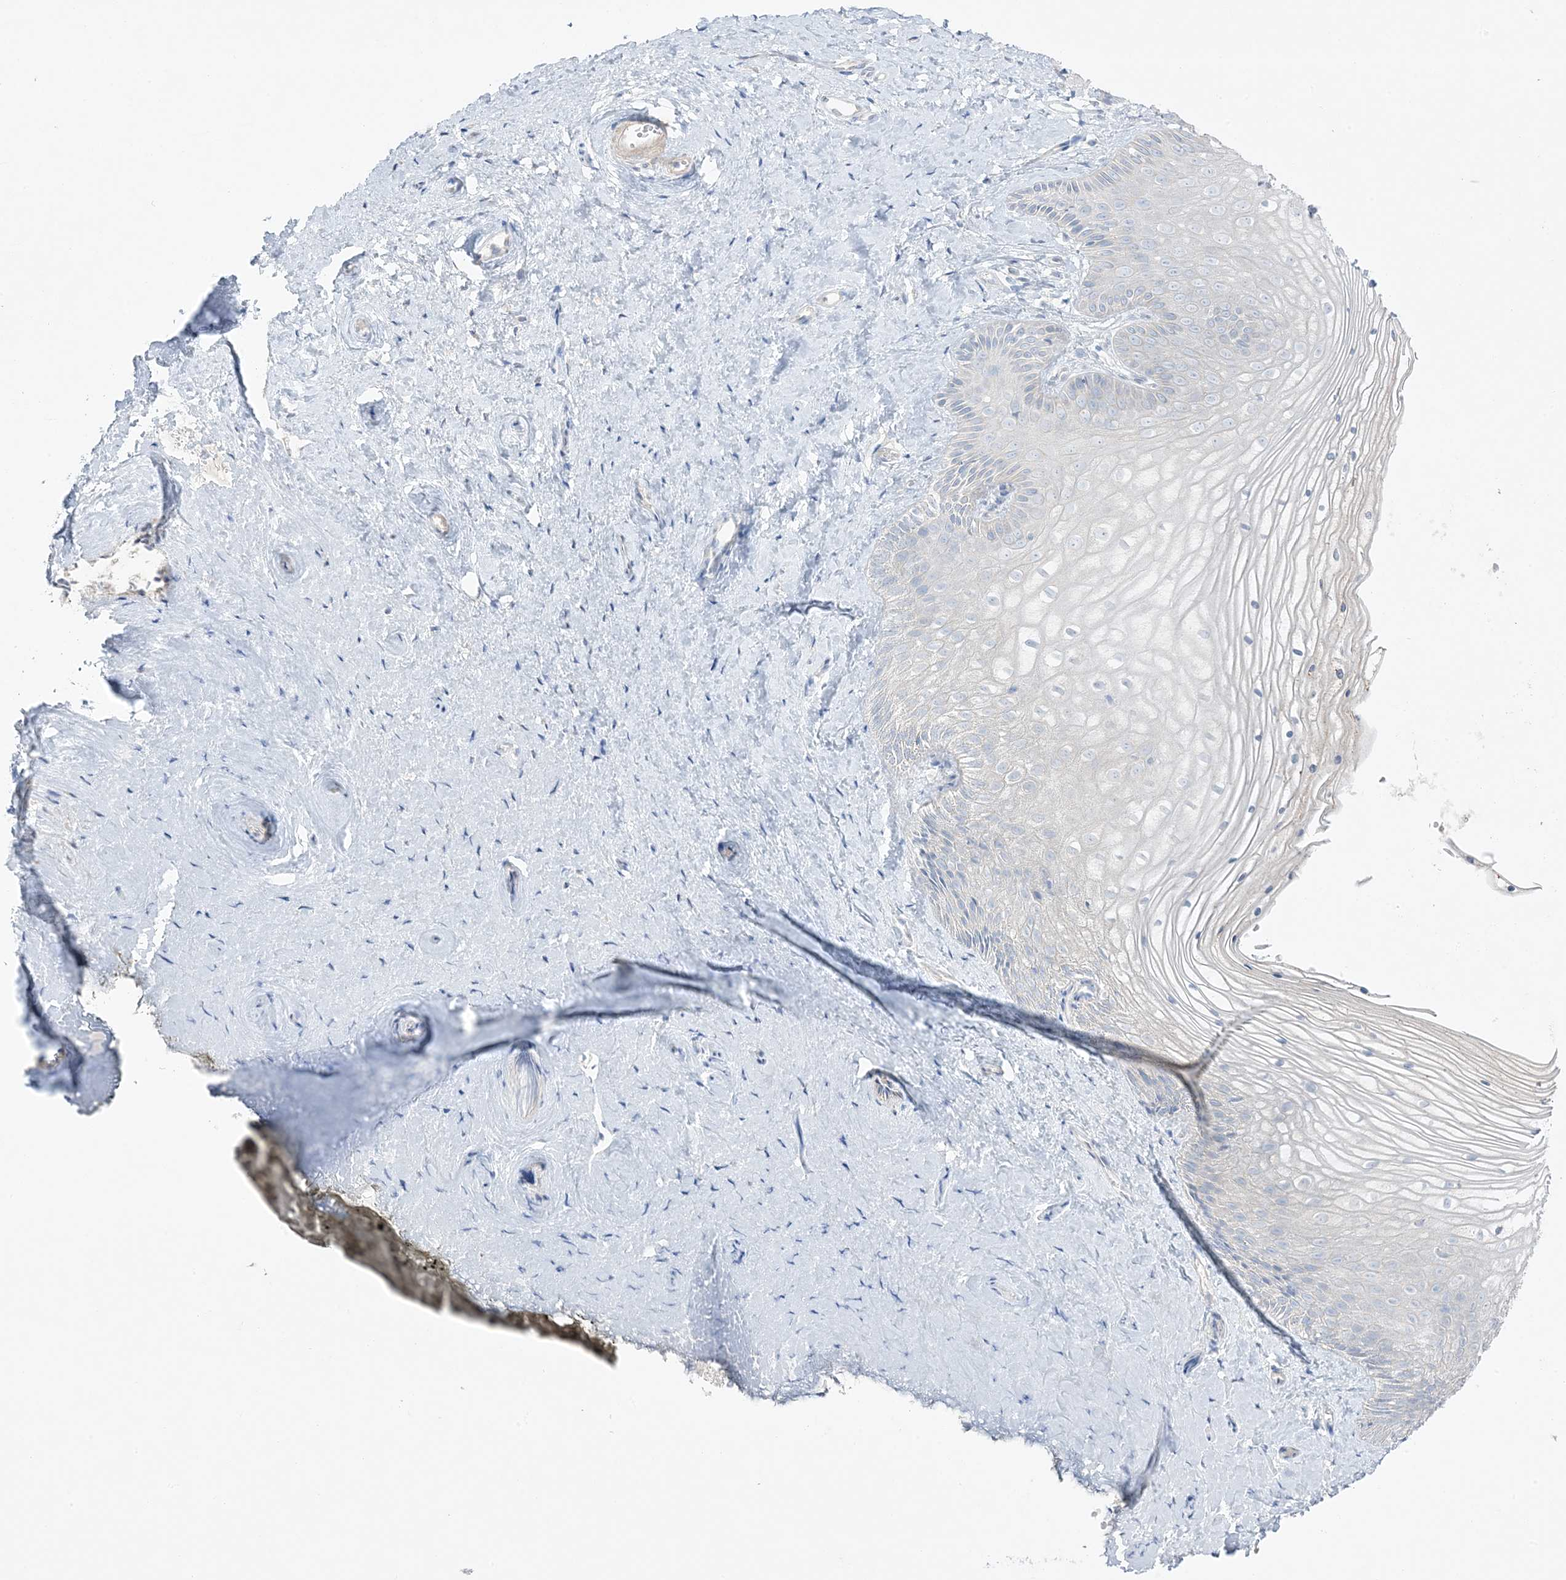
{"staining": {"intensity": "negative", "quantity": "none", "location": "none"}, "tissue": "vagina", "cell_type": "Squamous epithelial cells", "image_type": "normal", "snomed": [{"axis": "morphology", "description": "Normal tissue, NOS"}, {"axis": "topography", "description": "Vagina"}, {"axis": "topography", "description": "Cervix"}], "caption": "Immunohistochemical staining of benign human vagina demonstrates no significant expression in squamous epithelial cells.", "gene": "FAM184A", "patient": {"sex": "female", "age": 40}}